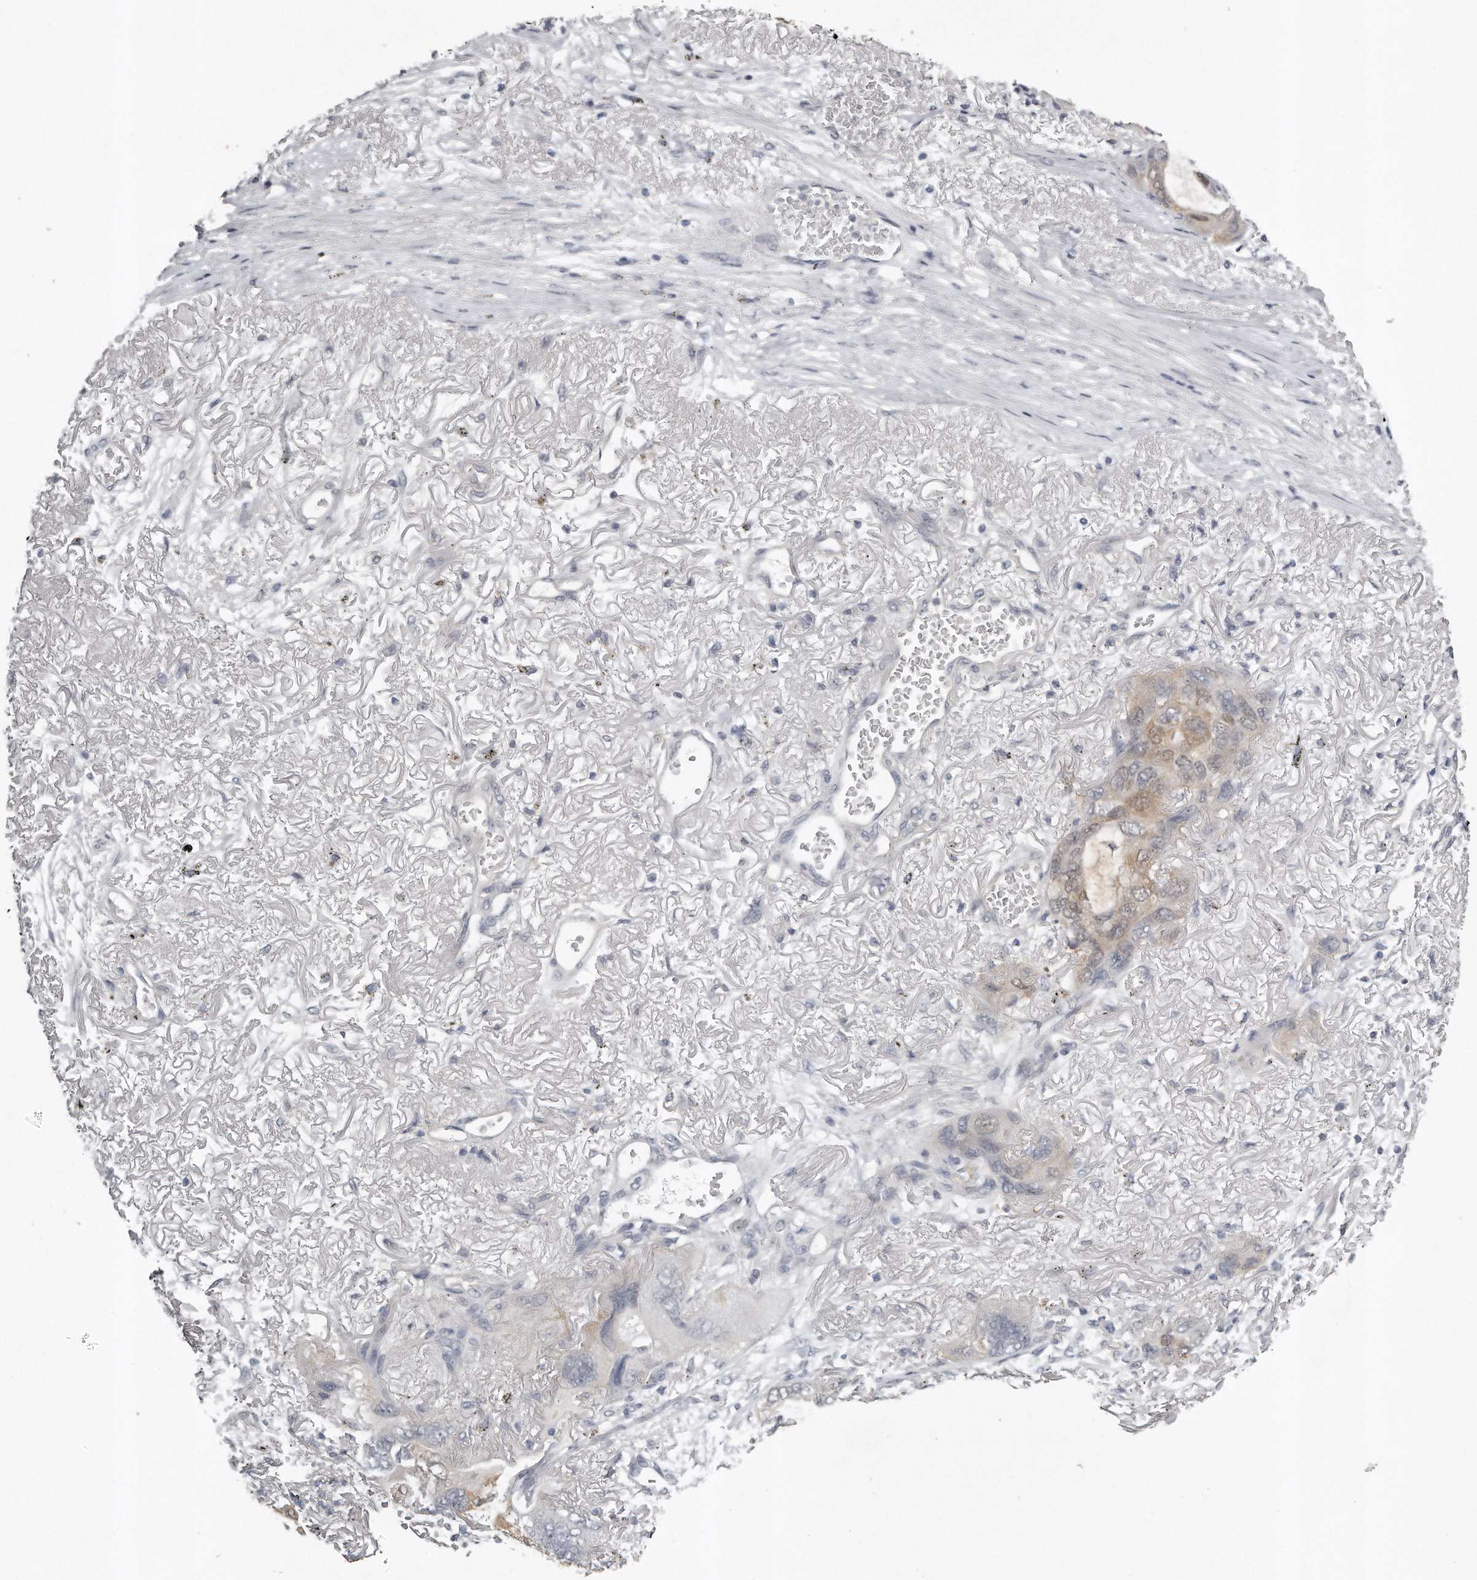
{"staining": {"intensity": "weak", "quantity": "<25%", "location": "cytoplasmic/membranous,nuclear"}, "tissue": "lung cancer", "cell_type": "Tumor cells", "image_type": "cancer", "snomed": [{"axis": "morphology", "description": "Squamous cell carcinoma, NOS"}, {"axis": "topography", "description": "Lung"}], "caption": "DAB immunohistochemical staining of lung cancer (squamous cell carcinoma) displays no significant staining in tumor cells.", "gene": "GGCT", "patient": {"sex": "female", "age": 73}}